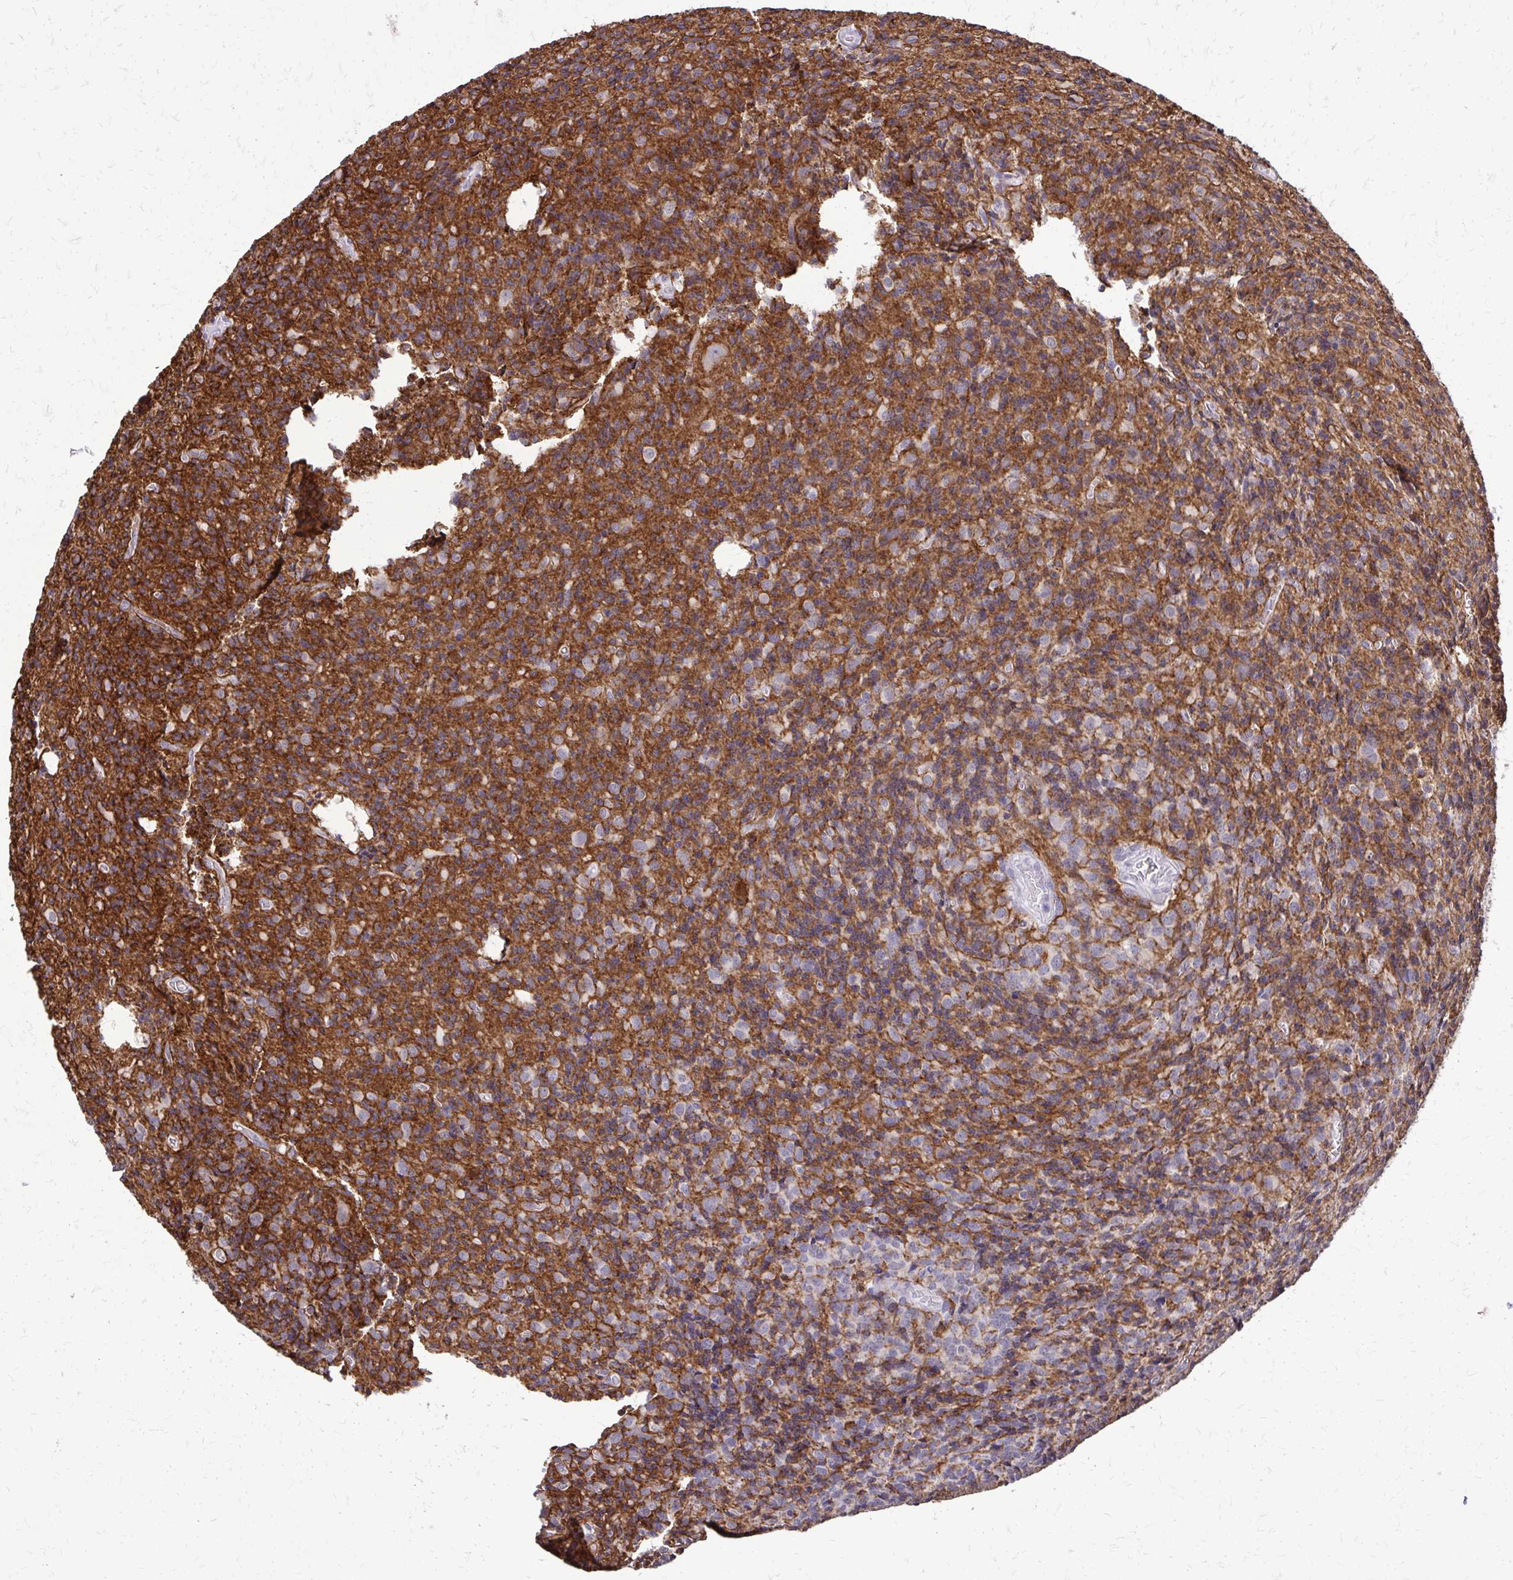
{"staining": {"intensity": "moderate", "quantity": "<25%", "location": "cytoplasmic/membranous"}, "tissue": "glioma", "cell_type": "Tumor cells", "image_type": "cancer", "snomed": [{"axis": "morphology", "description": "Glioma, malignant, High grade"}, {"axis": "topography", "description": "Brain"}], "caption": "High-magnification brightfield microscopy of glioma stained with DAB (3,3'-diaminobenzidine) (brown) and counterstained with hematoxylin (blue). tumor cells exhibit moderate cytoplasmic/membranous positivity is appreciated in approximately<25% of cells.", "gene": "AKAP5", "patient": {"sex": "male", "age": 76}}